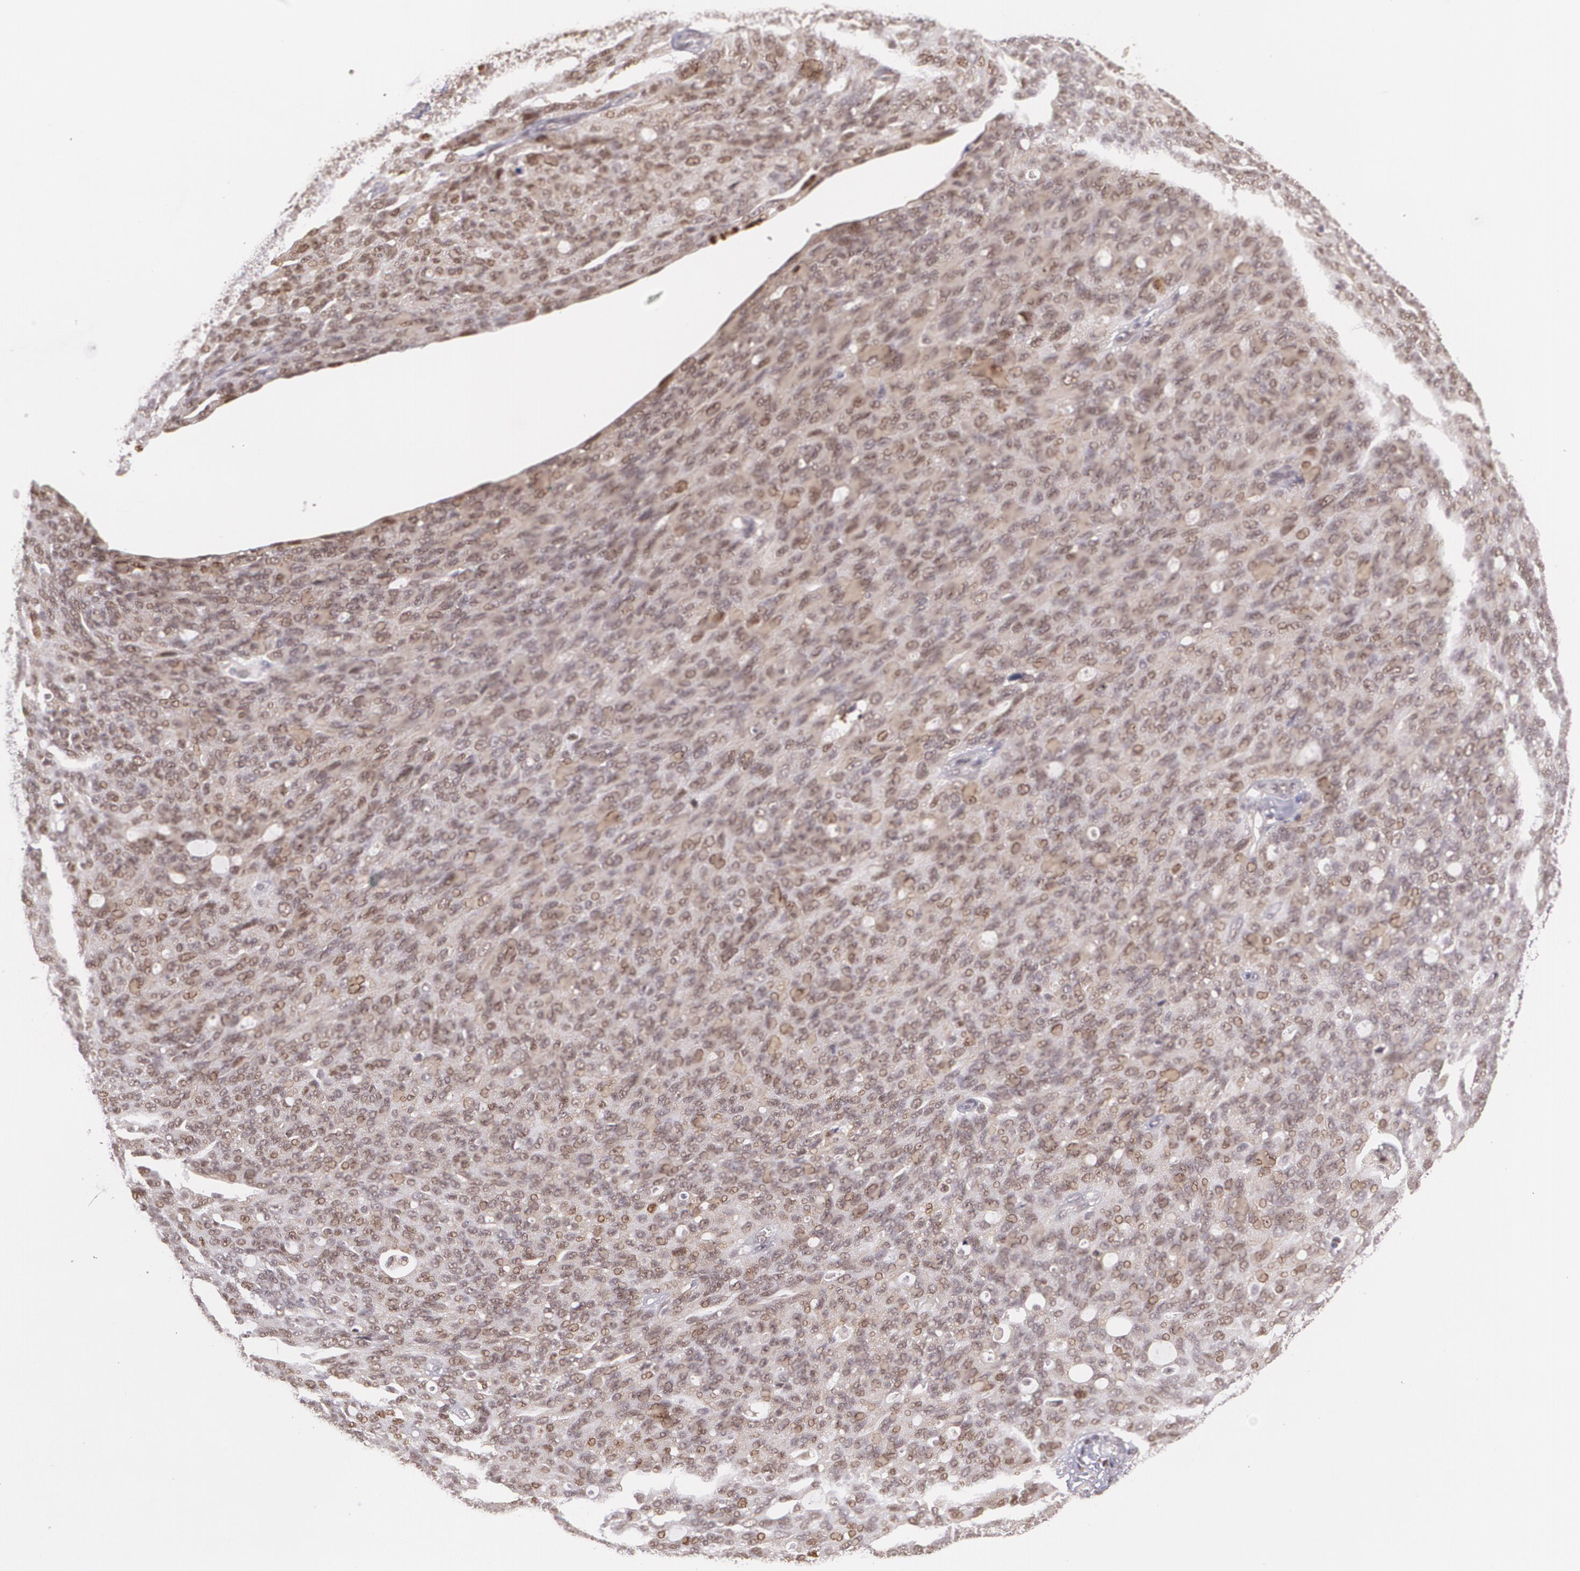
{"staining": {"intensity": "weak", "quantity": "25%-75%", "location": "cytoplasmic/membranous,nuclear"}, "tissue": "ovarian cancer", "cell_type": "Tumor cells", "image_type": "cancer", "snomed": [{"axis": "morphology", "description": "Carcinoma, endometroid"}, {"axis": "topography", "description": "Ovary"}], "caption": "Protein staining by IHC demonstrates weak cytoplasmic/membranous and nuclear expression in about 25%-75% of tumor cells in ovarian cancer.", "gene": "CUL2", "patient": {"sex": "female", "age": 60}}